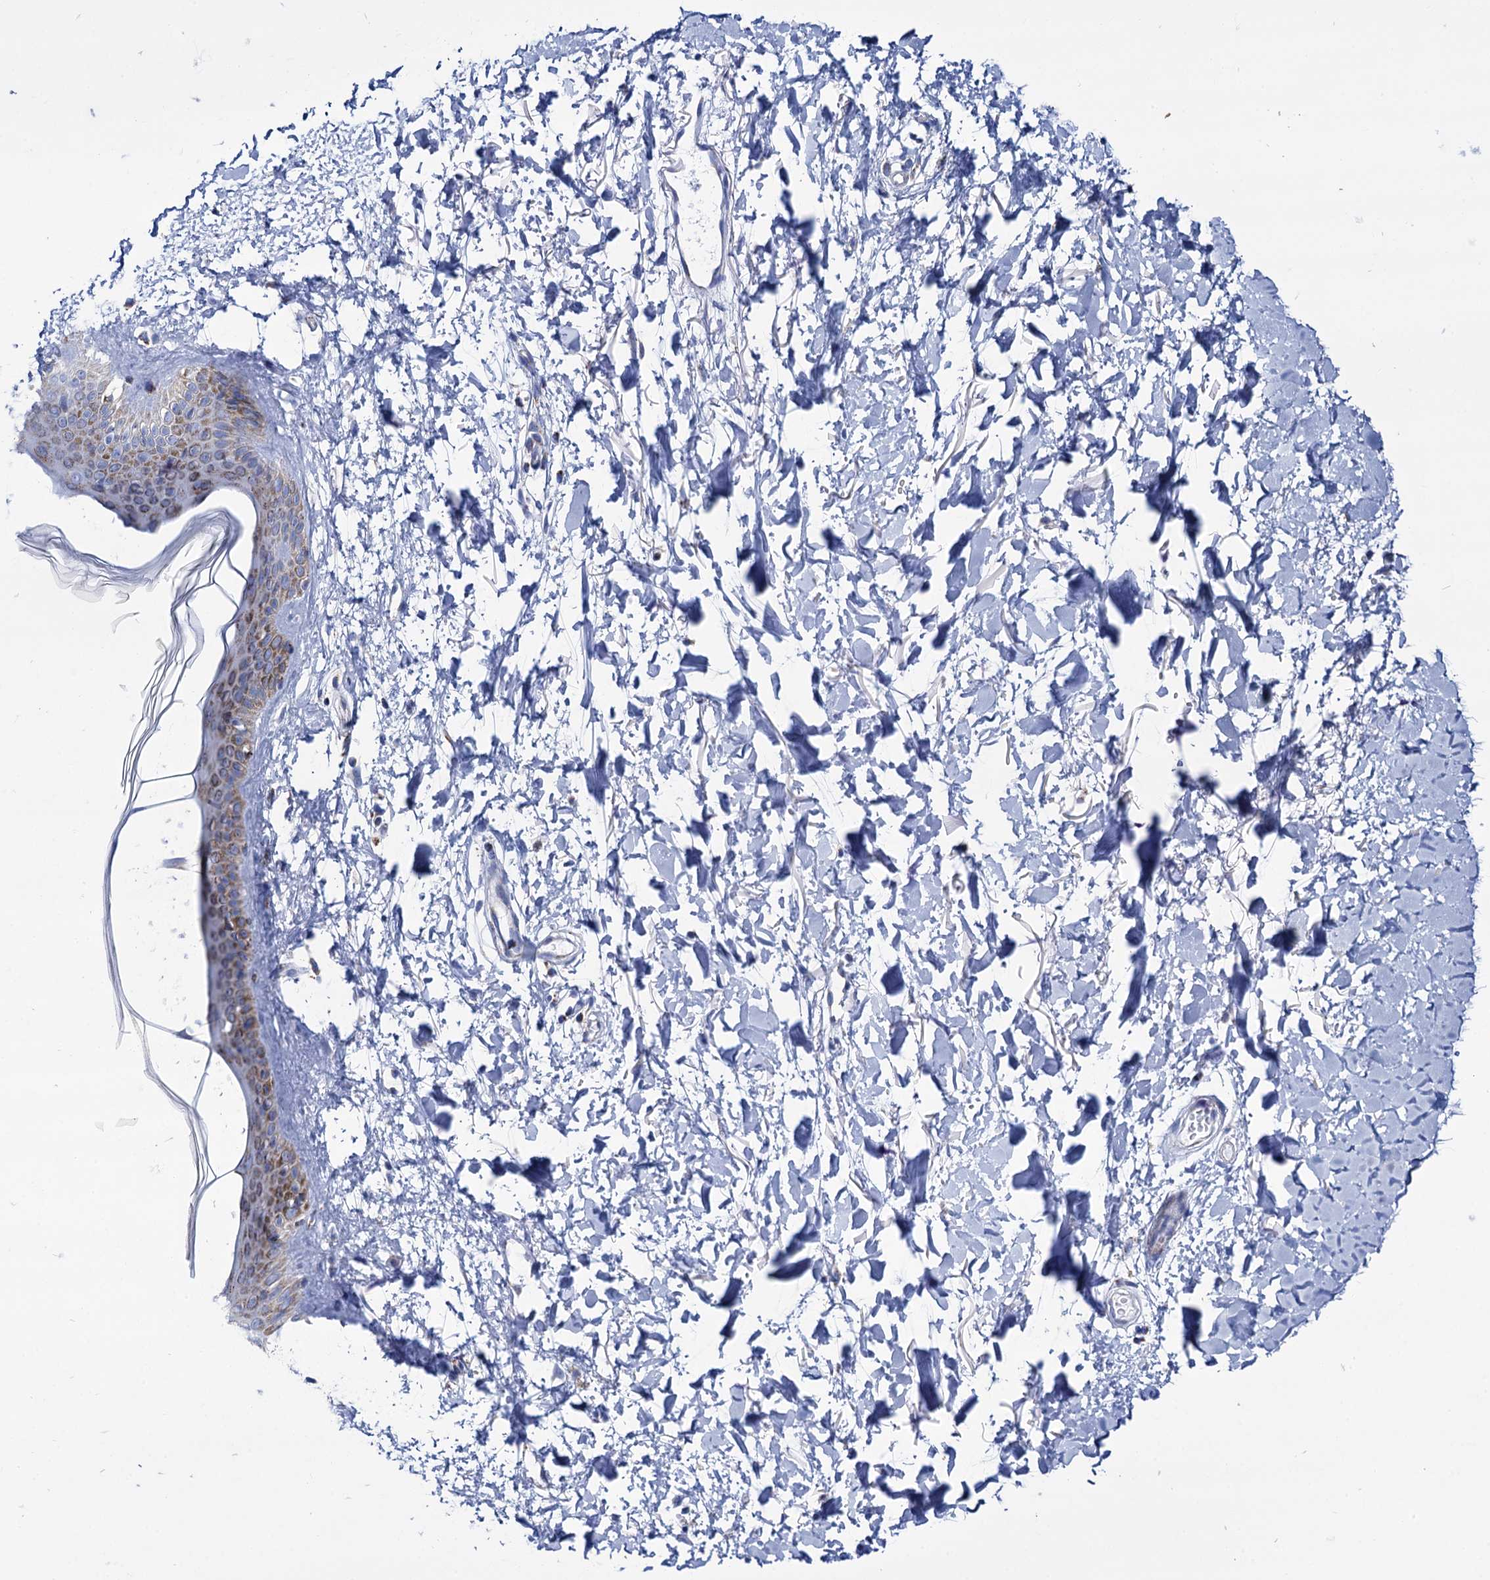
{"staining": {"intensity": "moderate", "quantity": "25%-75%", "location": "cytoplasmic/membranous"}, "tissue": "skin", "cell_type": "Fibroblasts", "image_type": "normal", "snomed": [{"axis": "morphology", "description": "Normal tissue, NOS"}, {"axis": "topography", "description": "Skin"}], "caption": "Immunohistochemical staining of normal human skin displays 25%-75% levels of moderate cytoplasmic/membranous protein staining in approximately 25%-75% of fibroblasts.", "gene": "UBASH3B", "patient": {"sex": "female", "age": 58}}